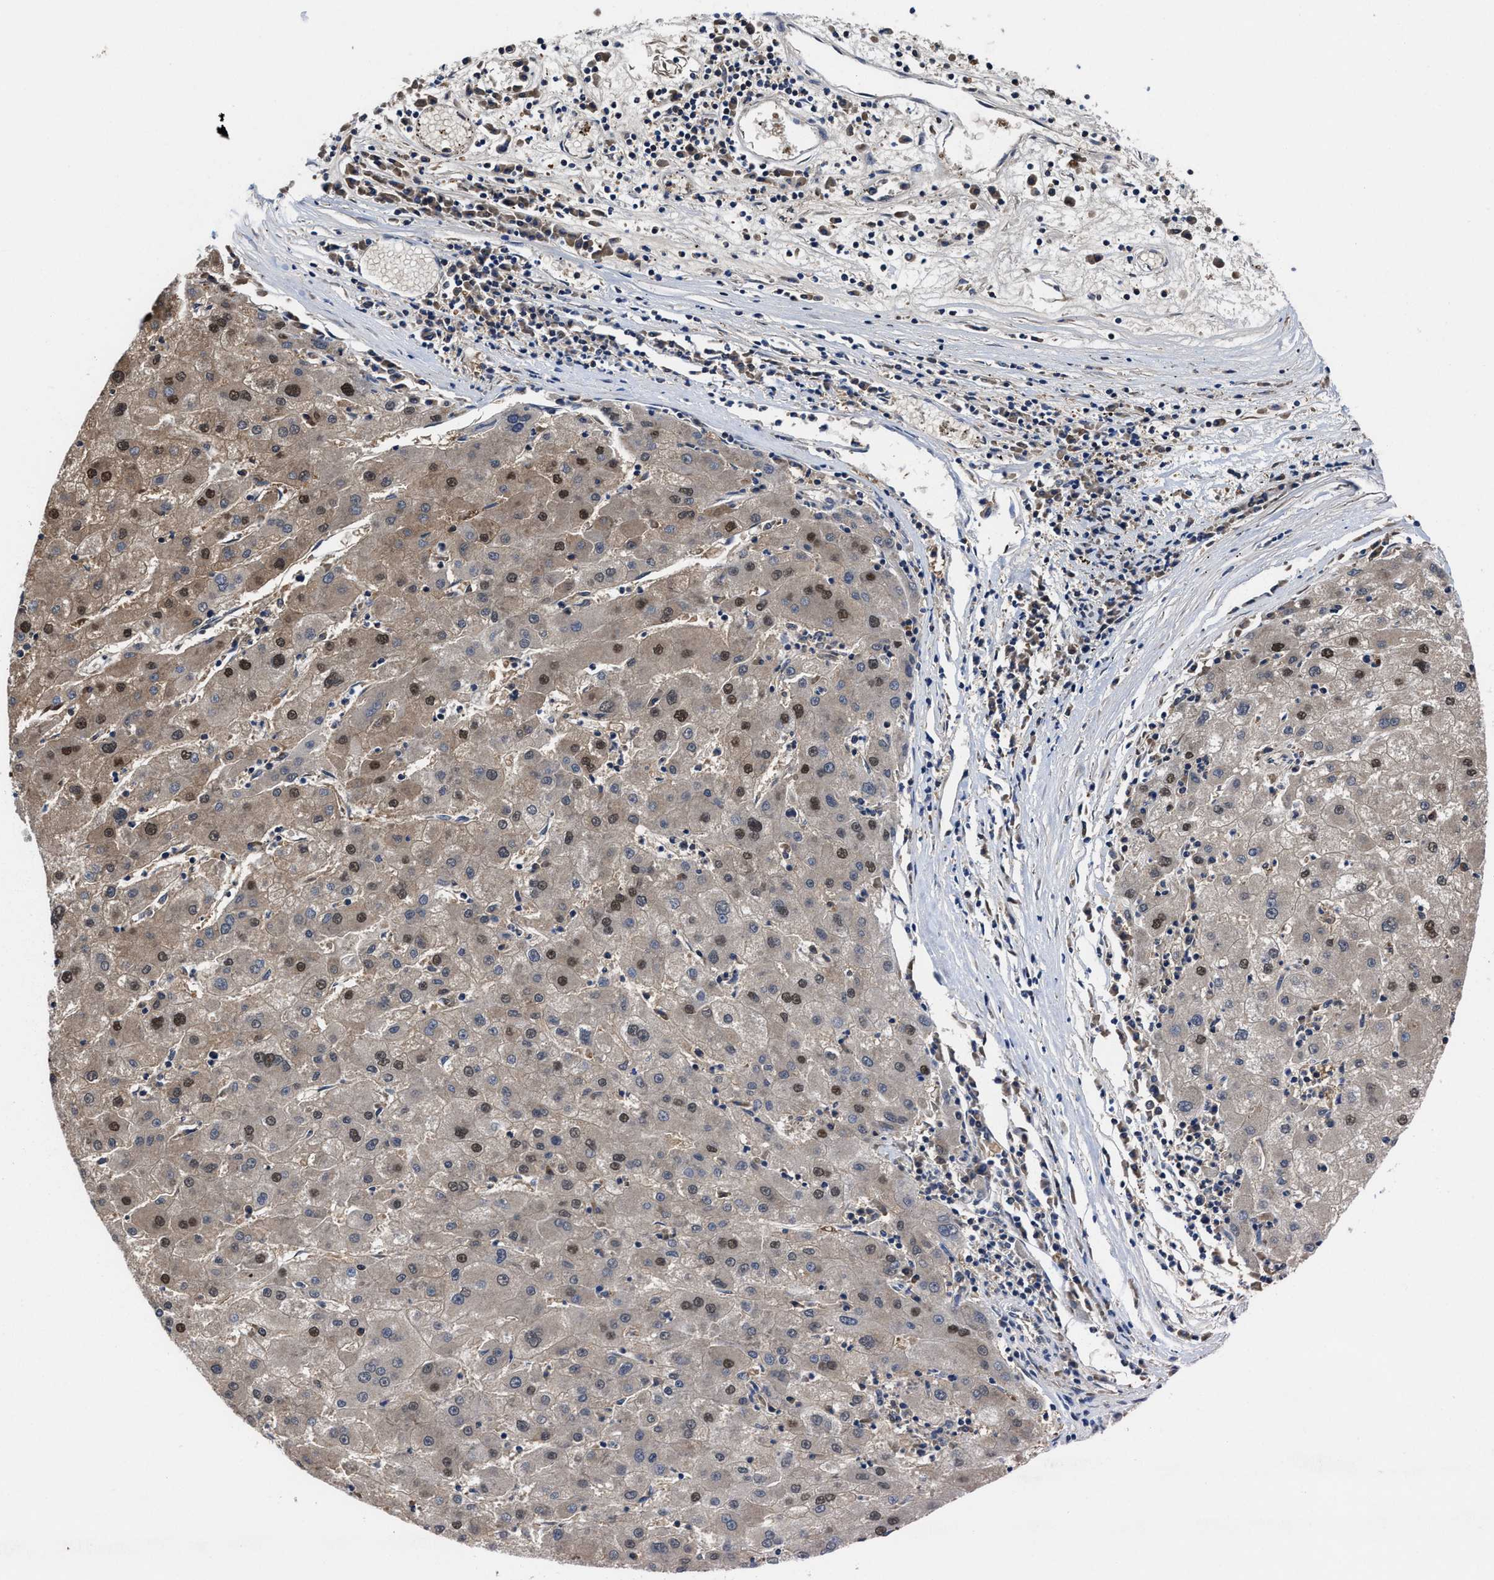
{"staining": {"intensity": "moderate", "quantity": "25%-75%", "location": "cytoplasmic/membranous,nuclear"}, "tissue": "liver cancer", "cell_type": "Tumor cells", "image_type": "cancer", "snomed": [{"axis": "morphology", "description": "Carcinoma, Hepatocellular, NOS"}, {"axis": "topography", "description": "Liver"}], "caption": "IHC photomicrograph of liver cancer (hepatocellular carcinoma) stained for a protein (brown), which shows medium levels of moderate cytoplasmic/membranous and nuclear positivity in approximately 25%-75% of tumor cells.", "gene": "KIF12", "patient": {"sex": "male", "age": 72}}